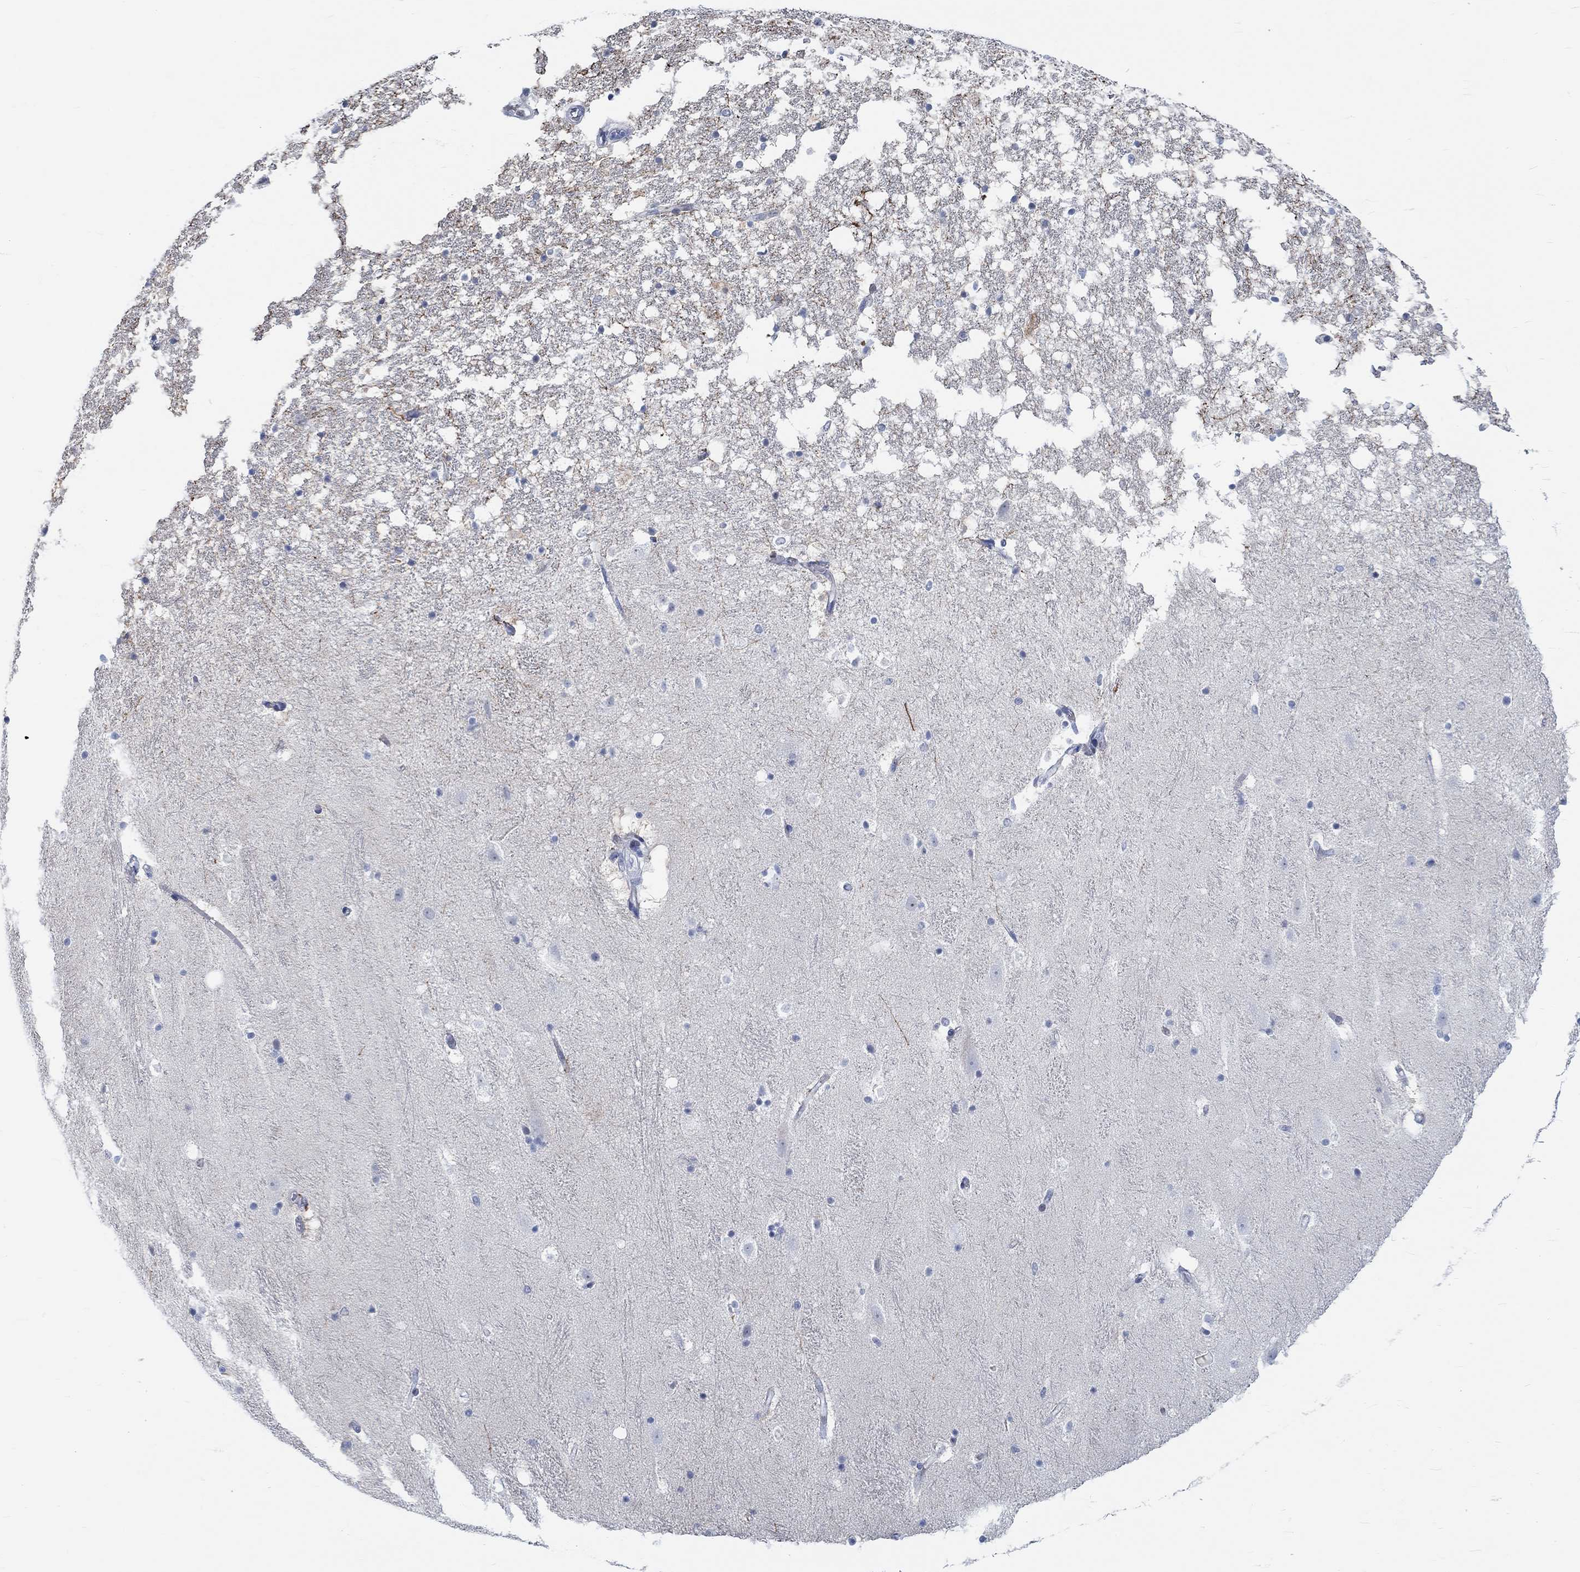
{"staining": {"intensity": "strong", "quantity": "<25%", "location": "cytoplasmic/membranous"}, "tissue": "hippocampus", "cell_type": "Glial cells", "image_type": "normal", "snomed": [{"axis": "morphology", "description": "Normal tissue, NOS"}, {"axis": "topography", "description": "Hippocampus"}], "caption": "Hippocampus stained with immunohistochemistry reveals strong cytoplasmic/membranous staining in about <25% of glial cells.", "gene": "KCNH8", "patient": {"sex": "male", "age": 49}}